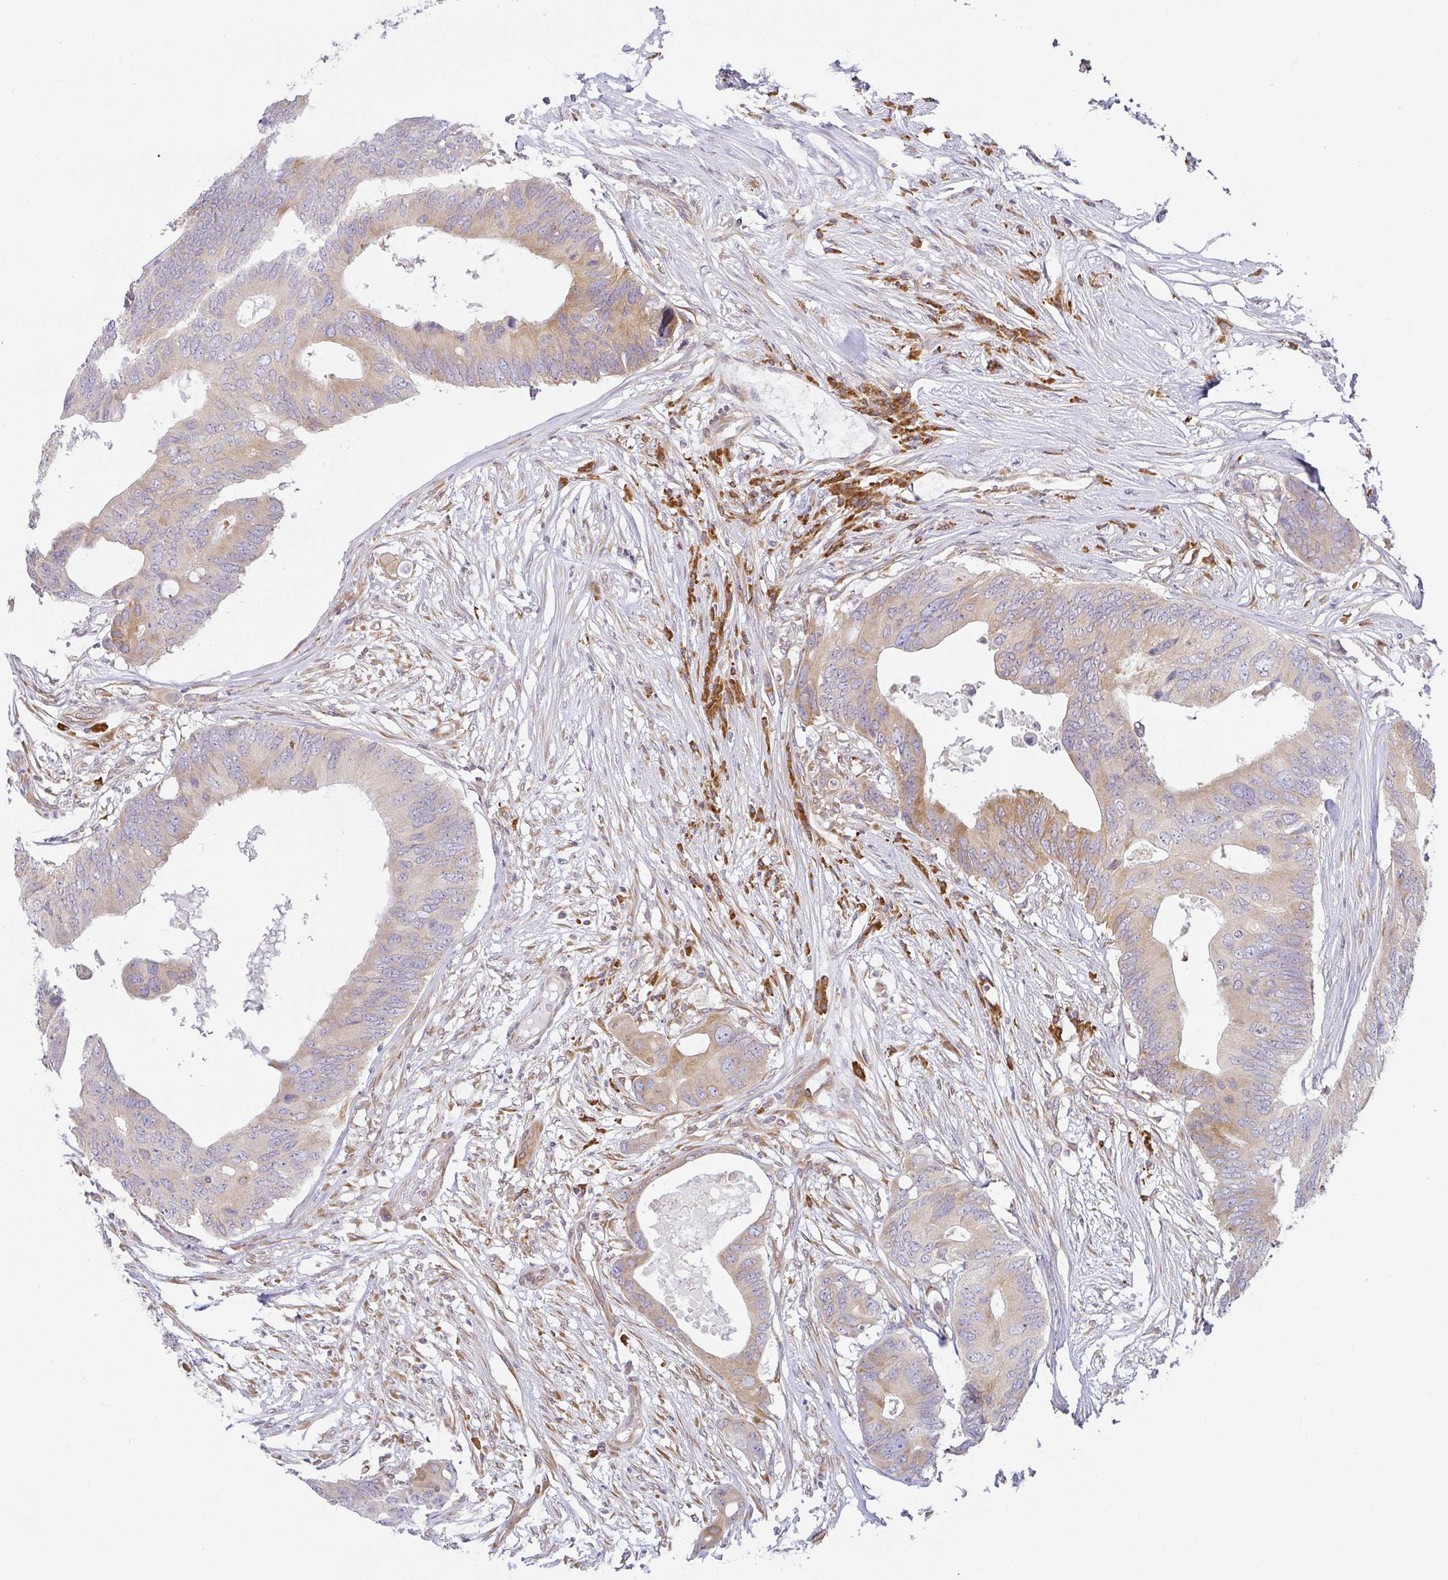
{"staining": {"intensity": "moderate", "quantity": ">75%", "location": "cytoplasmic/membranous"}, "tissue": "colorectal cancer", "cell_type": "Tumor cells", "image_type": "cancer", "snomed": [{"axis": "morphology", "description": "Adenocarcinoma, NOS"}, {"axis": "topography", "description": "Colon"}], "caption": "Brown immunohistochemical staining in adenocarcinoma (colorectal) demonstrates moderate cytoplasmic/membranous staining in approximately >75% of tumor cells. (brown staining indicates protein expression, while blue staining denotes nuclei).", "gene": "DERL2", "patient": {"sex": "male", "age": 71}}